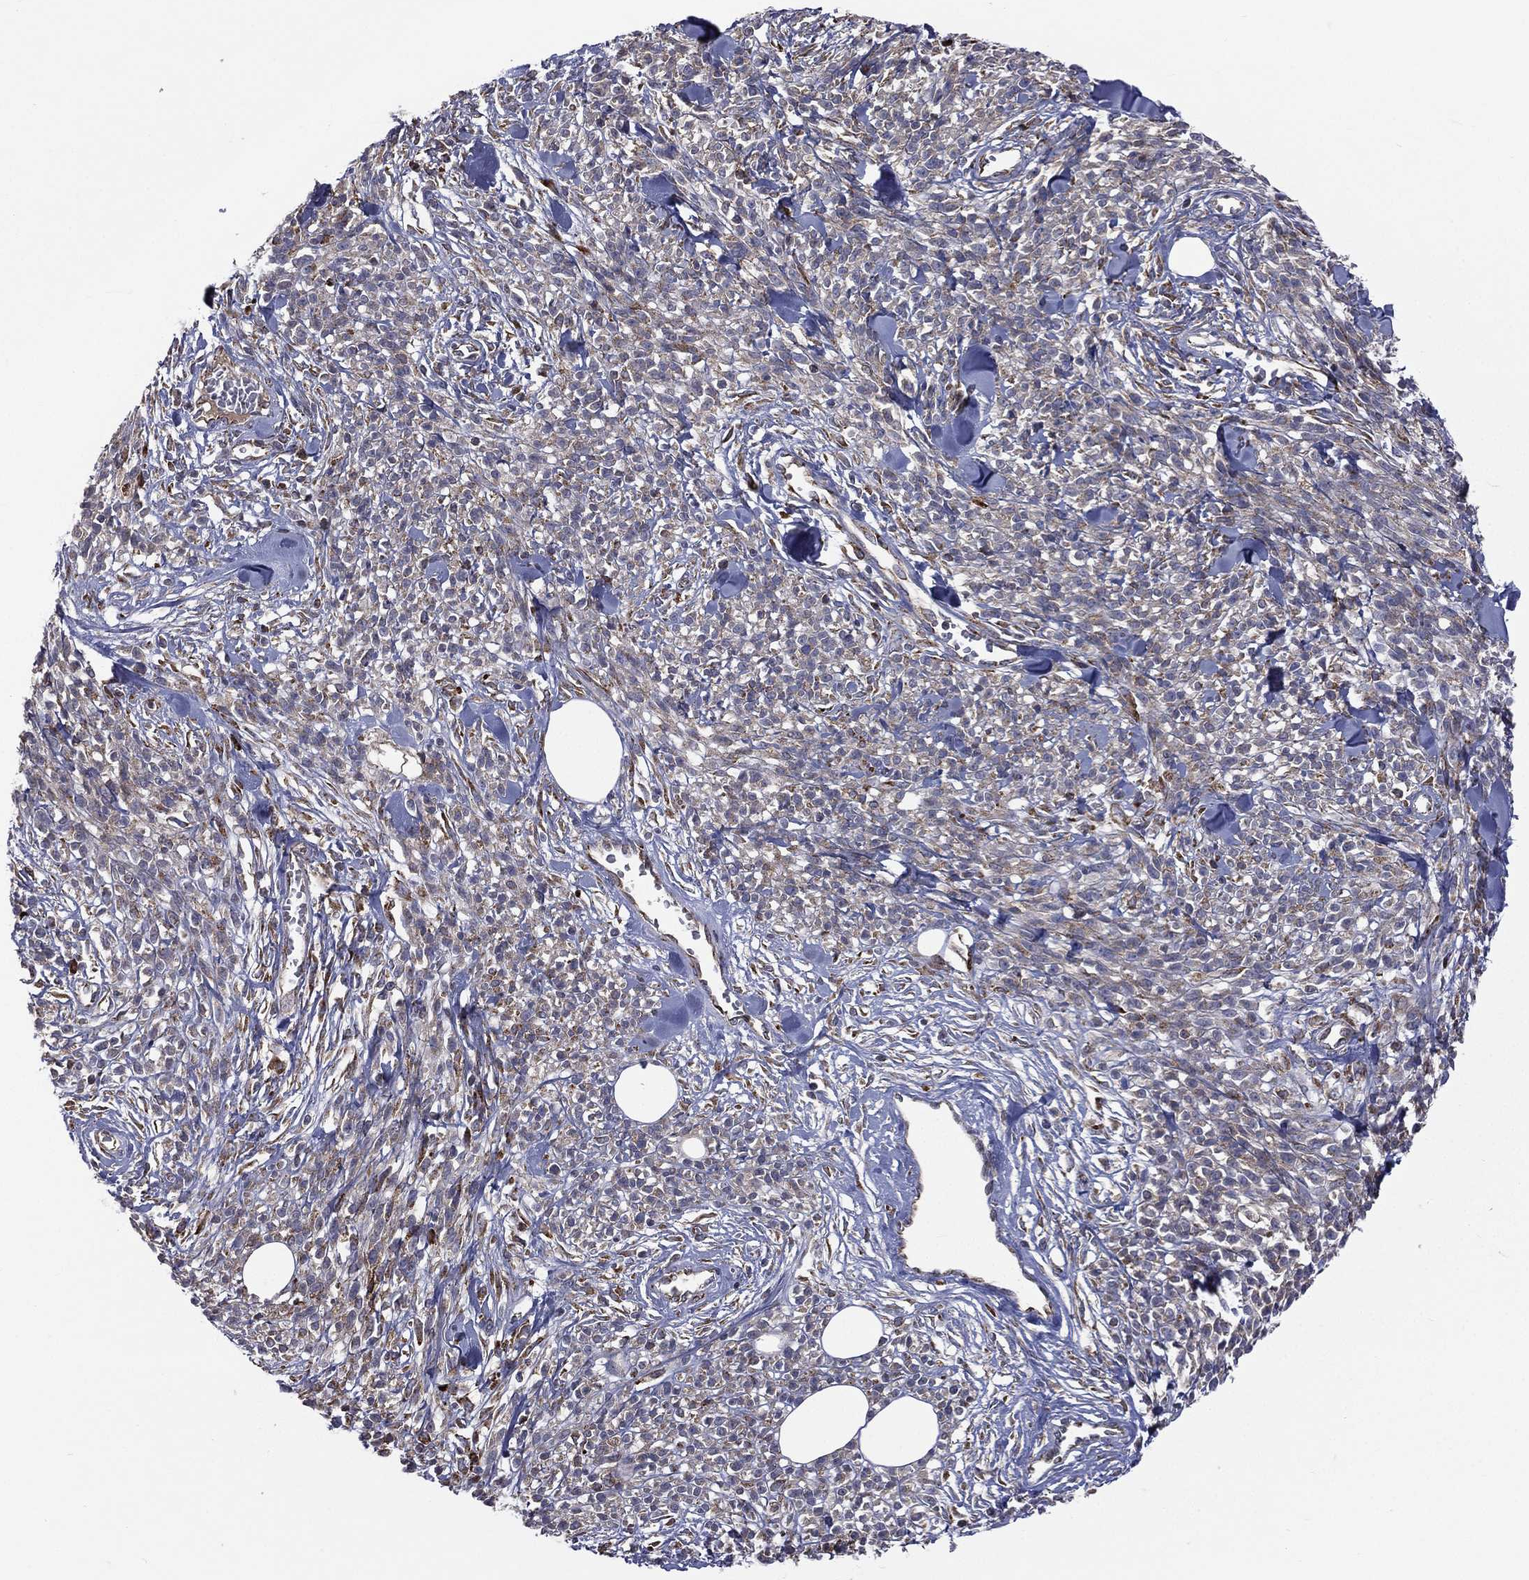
{"staining": {"intensity": "negative", "quantity": "none", "location": "none"}, "tissue": "melanoma", "cell_type": "Tumor cells", "image_type": "cancer", "snomed": [{"axis": "morphology", "description": "Malignant melanoma, NOS"}, {"axis": "topography", "description": "Skin"}, {"axis": "topography", "description": "Skin of trunk"}], "caption": "Tumor cells are negative for protein expression in human malignant melanoma. (DAB immunohistochemistry (IHC) visualized using brightfield microscopy, high magnification).", "gene": "C20orf96", "patient": {"sex": "male", "age": 74}}